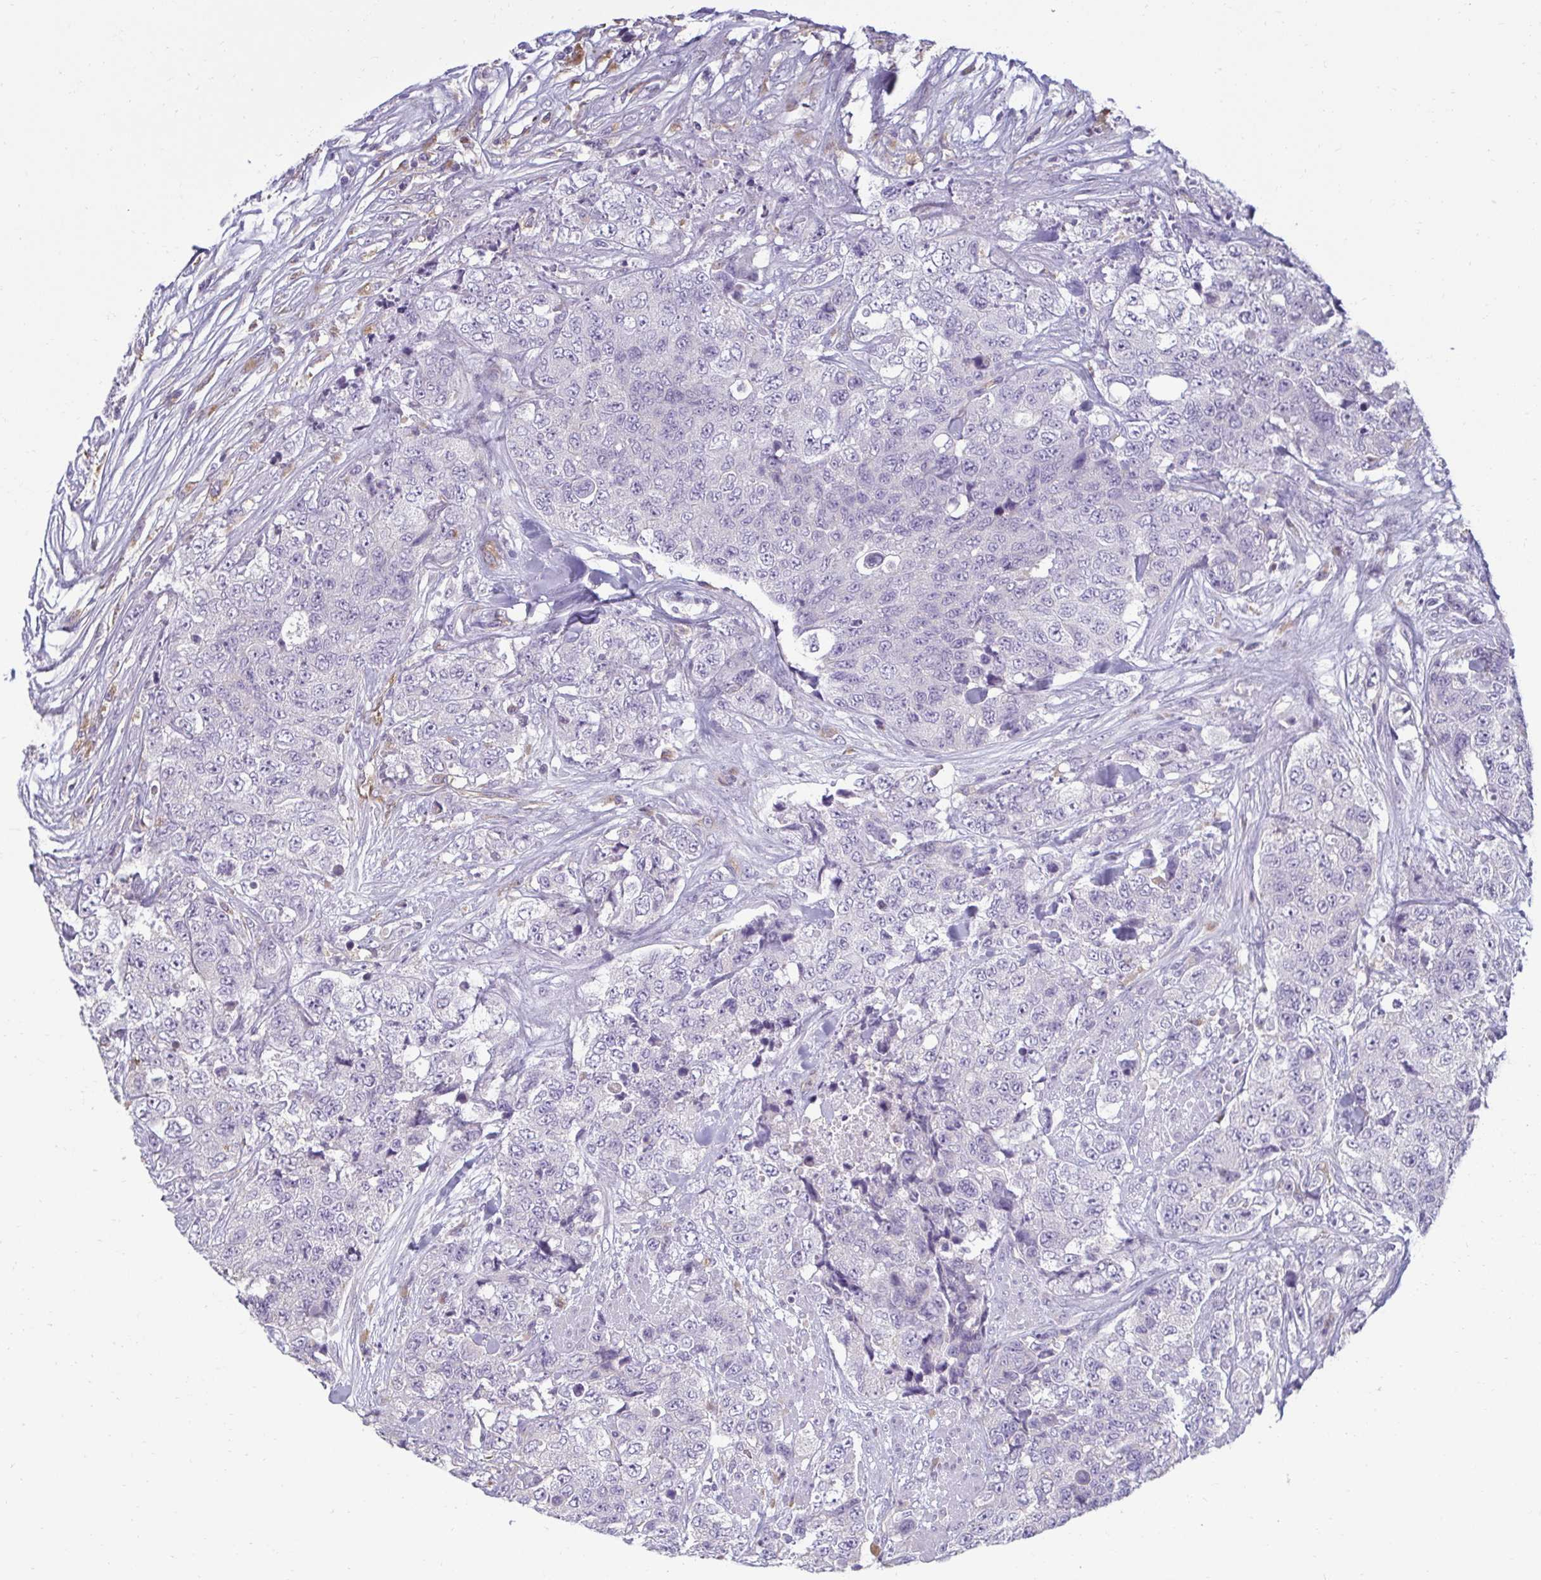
{"staining": {"intensity": "negative", "quantity": "none", "location": "none"}, "tissue": "urothelial cancer", "cell_type": "Tumor cells", "image_type": "cancer", "snomed": [{"axis": "morphology", "description": "Urothelial carcinoma, High grade"}, {"axis": "topography", "description": "Urinary bladder"}], "caption": "This is a photomicrograph of immunohistochemistry (IHC) staining of urothelial carcinoma (high-grade), which shows no expression in tumor cells.", "gene": "PDE2A", "patient": {"sex": "female", "age": 78}}